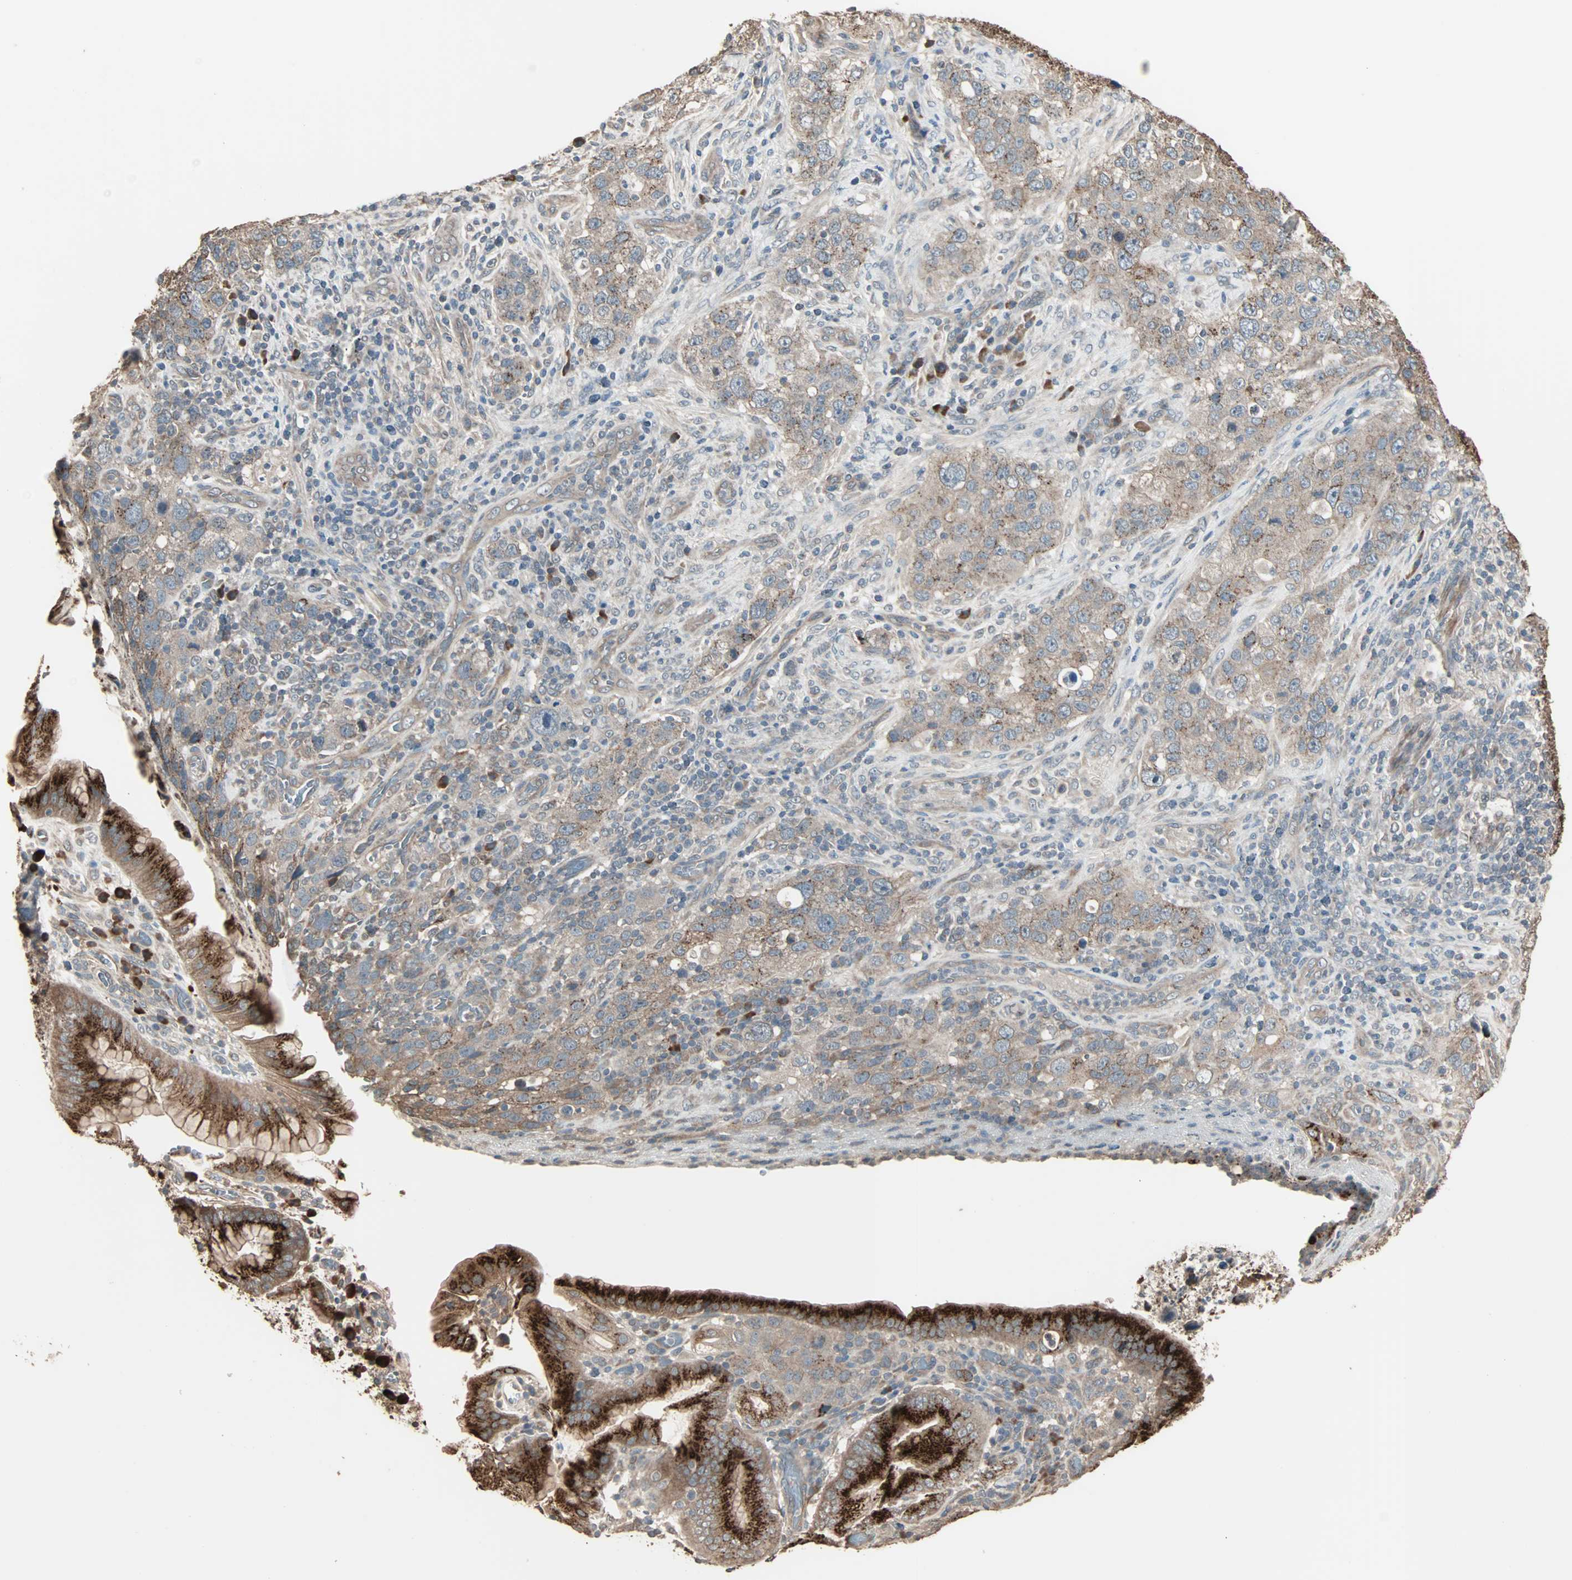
{"staining": {"intensity": "weak", "quantity": ">75%", "location": "cytoplasmic/membranous"}, "tissue": "stomach cancer", "cell_type": "Tumor cells", "image_type": "cancer", "snomed": [{"axis": "morphology", "description": "Normal tissue, NOS"}, {"axis": "morphology", "description": "Adenocarcinoma, NOS"}, {"axis": "topography", "description": "Stomach"}], "caption": "IHC of human stomach cancer (adenocarcinoma) displays low levels of weak cytoplasmic/membranous staining in approximately >75% of tumor cells. (Stains: DAB in brown, nuclei in blue, Microscopy: brightfield microscopy at high magnification).", "gene": "GALNT3", "patient": {"sex": "male", "age": 48}}